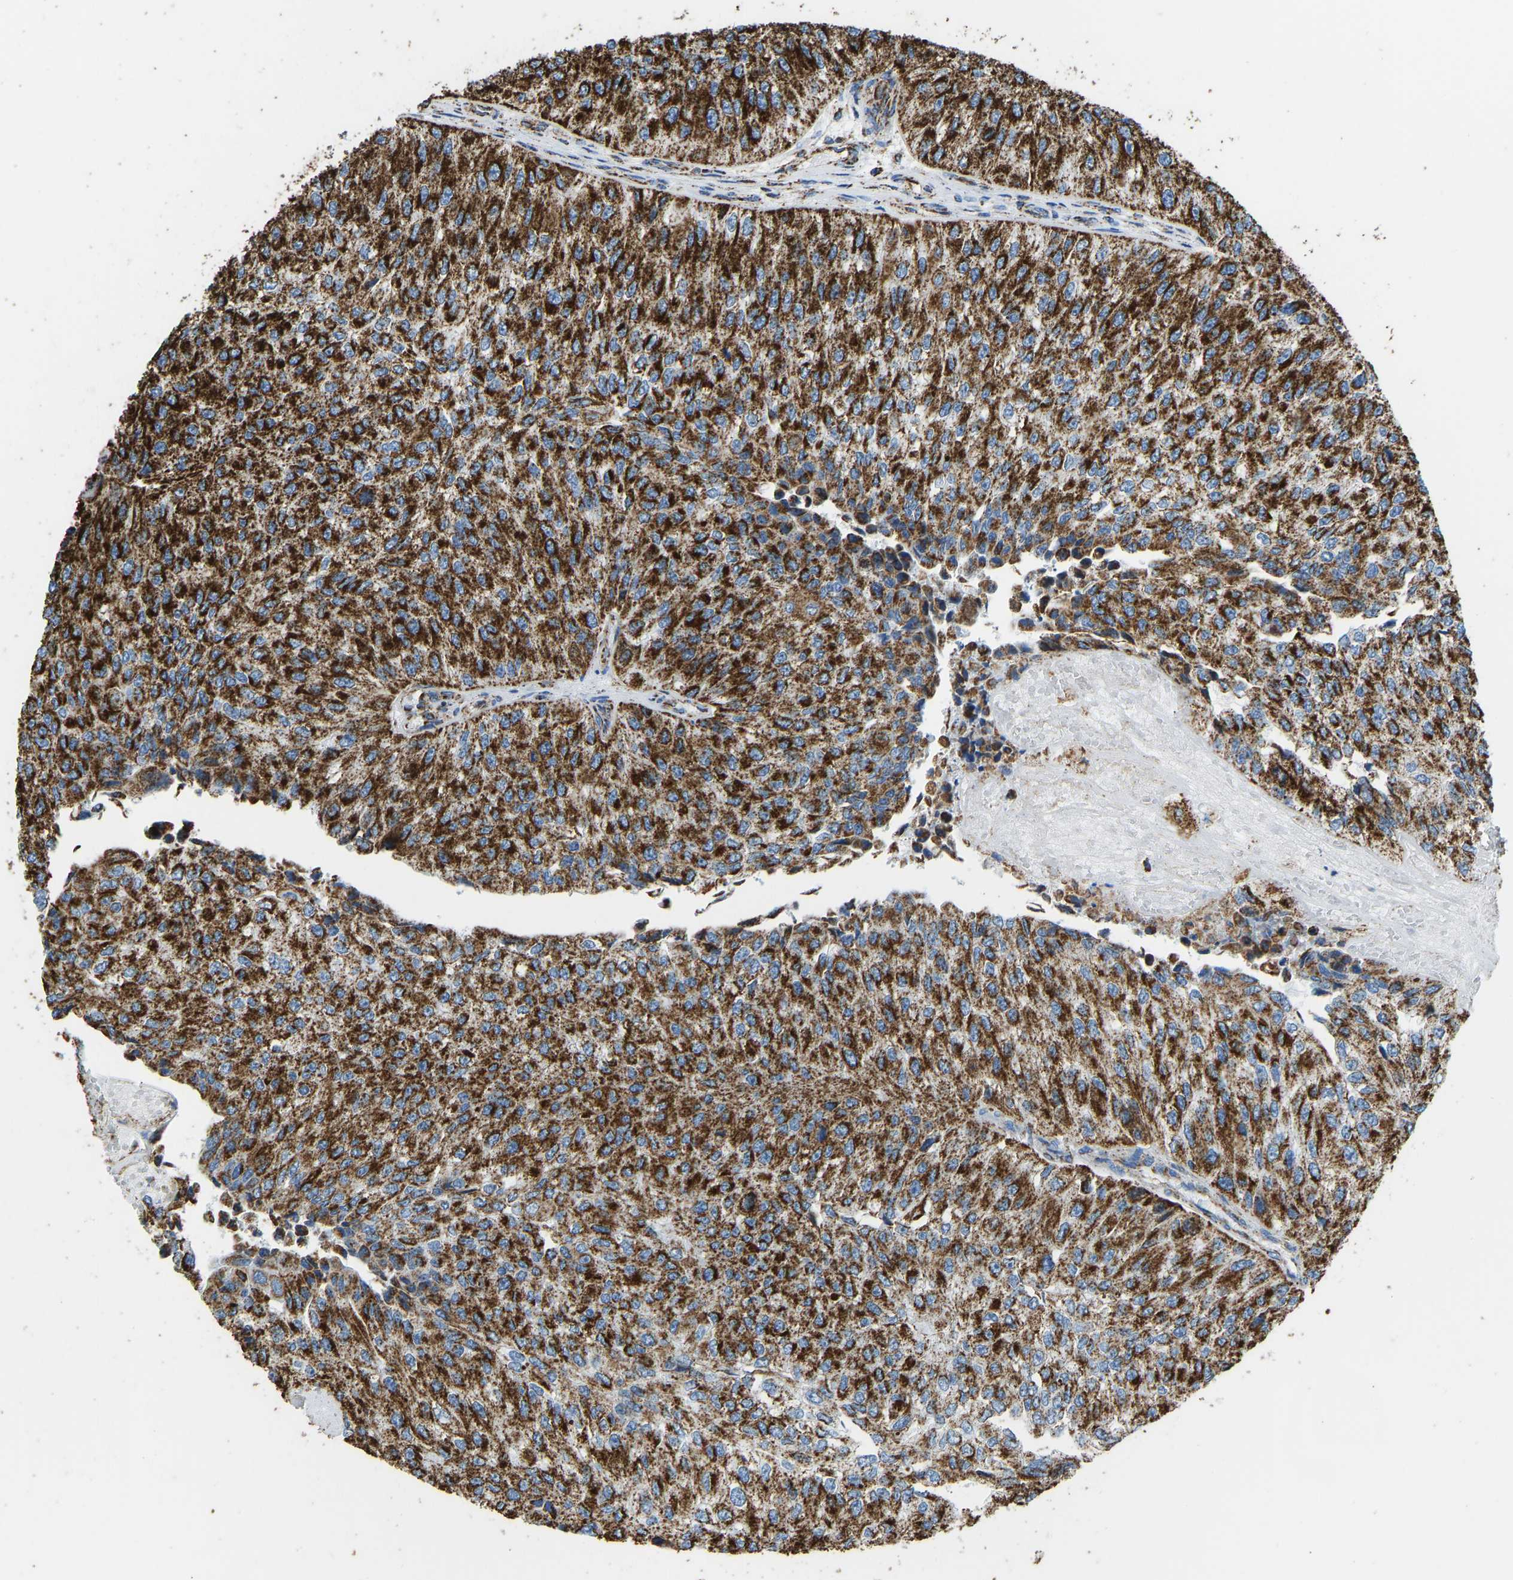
{"staining": {"intensity": "strong", "quantity": ">75%", "location": "cytoplasmic/membranous"}, "tissue": "urothelial cancer", "cell_type": "Tumor cells", "image_type": "cancer", "snomed": [{"axis": "morphology", "description": "Urothelial carcinoma, High grade"}, {"axis": "topography", "description": "Kidney"}, {"axis": "topography", "description": "Urinary bladder"}], "caption": "Immunohistochemical staining of high-grade urothelial carcinoma reveals strong cytoplasmic/membranous protein expression in about >75% of tumor cells.", "gene": "IRX6", "patient": {"sex": "male", "age": 77}}